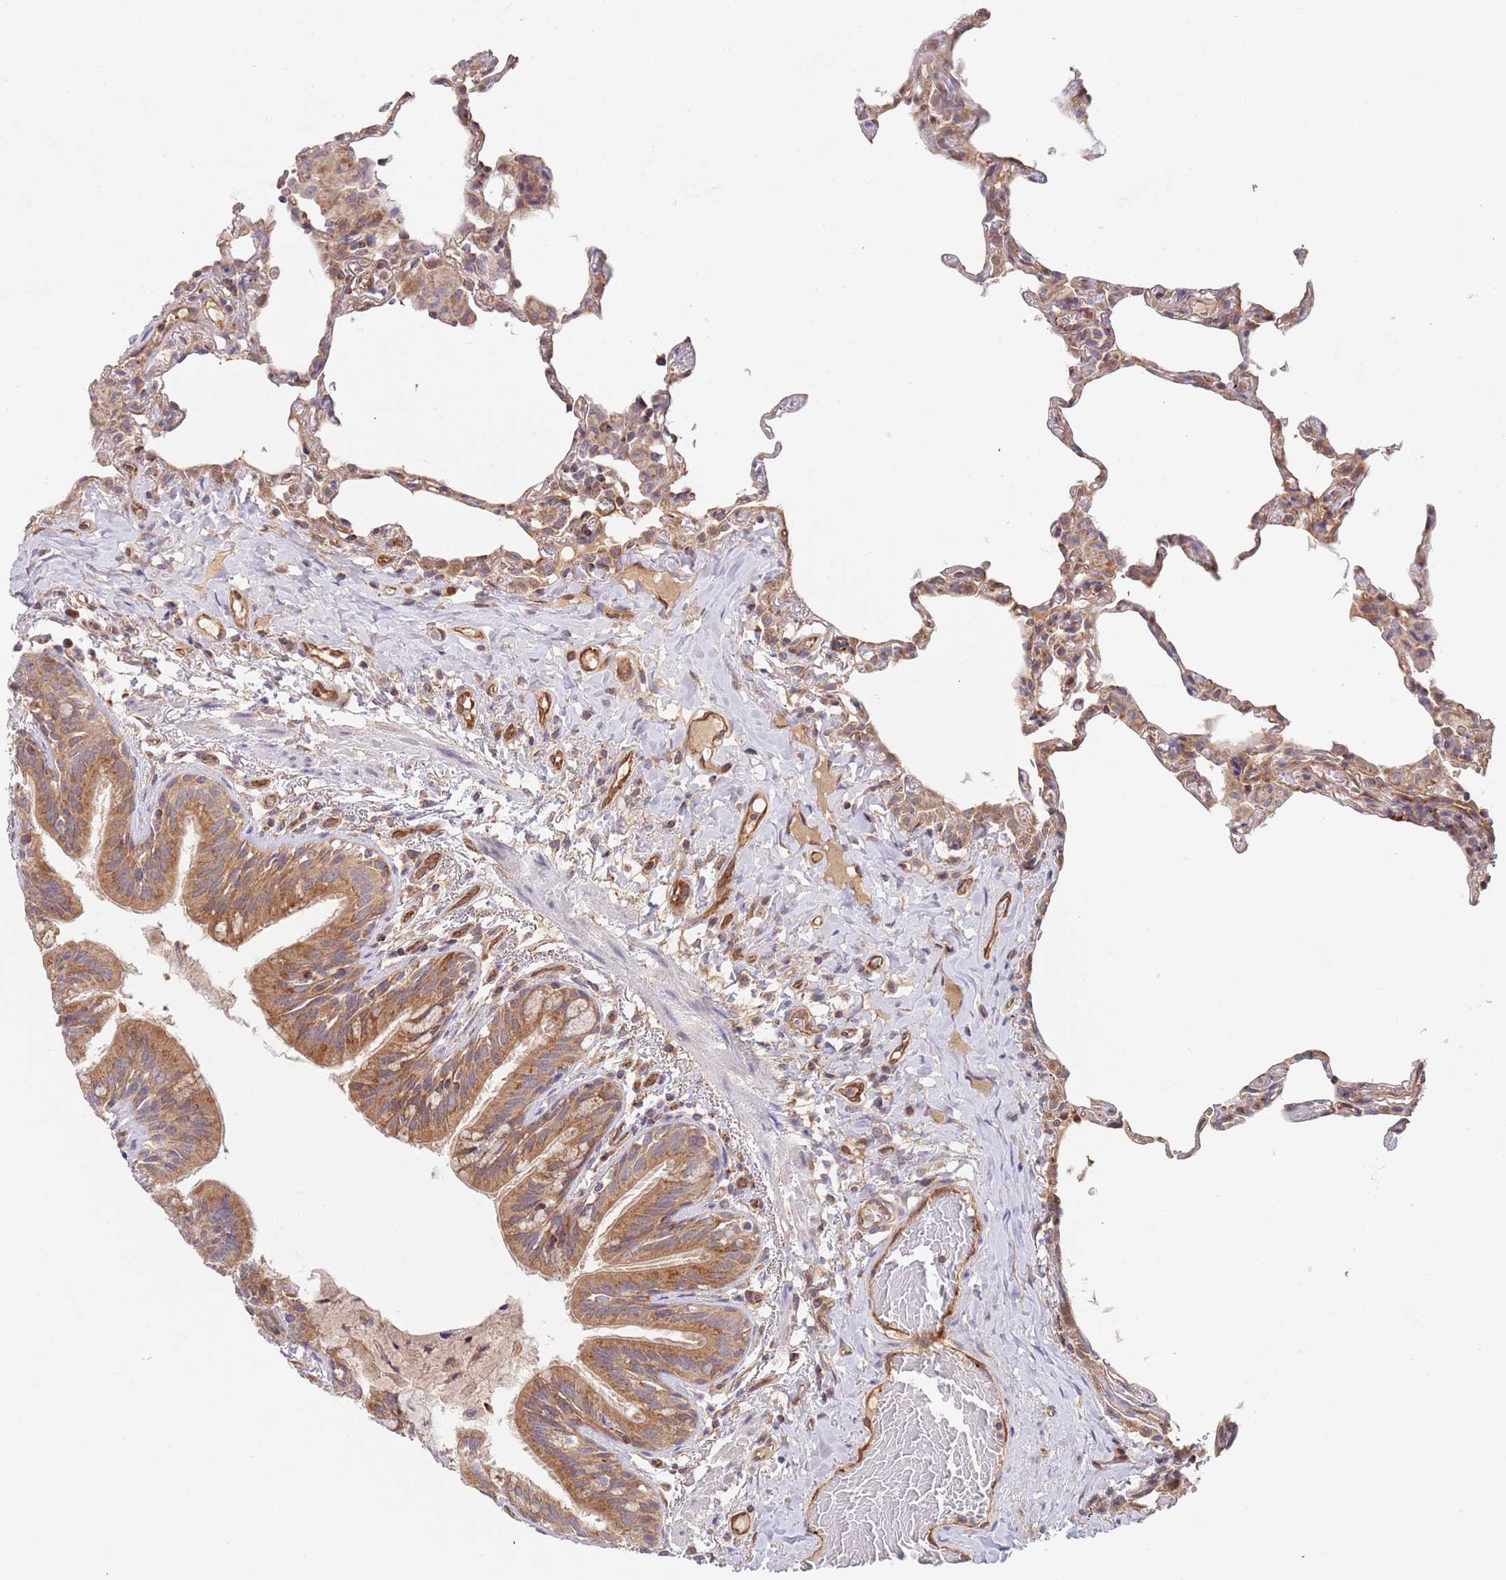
{"staining": {"intensity": "weak", "quantity": "25%-75%", "location": "cytoplasmic/membranous"}, "tissue": "lung", "cell_type": "Alveolar cells", "image_type": "normal", "snomed": [{"axis": "morphology", "description": "Normal tissue, NOS"}, {"axis": "topography", "description": "Lung"}], "caption": "Protein staining displays weak cytoplasmic/membranous staining in approximately 25%-75% of alveolar cells in benign lung.", "gene": "GUK1", "patient": {"sex": "female", "age": 57}}